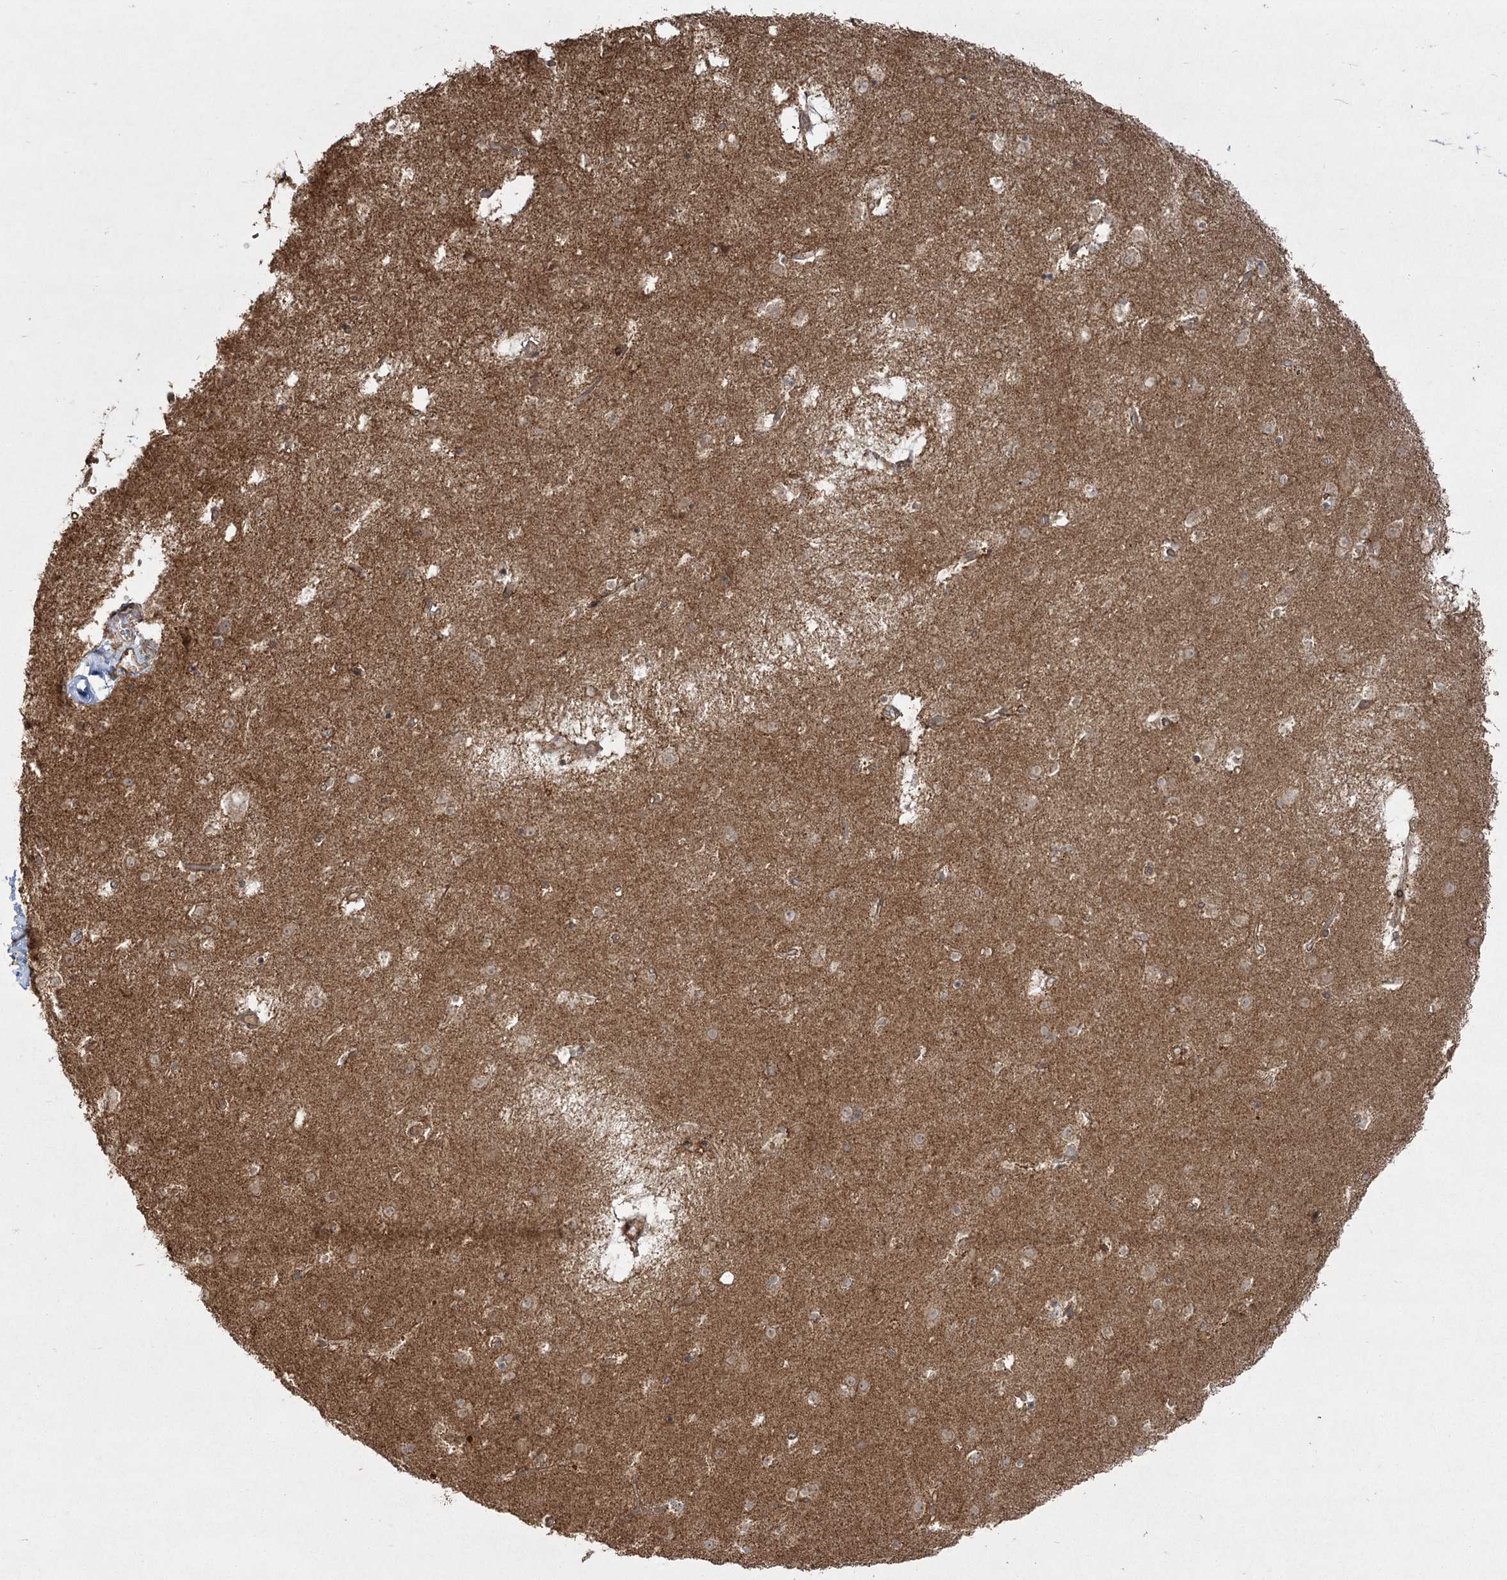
{"staining": {"intensity": "weak", "quantity": "25%-75%", "location": "cytoplasmic/membranous"}, "tissue": "caudate", "cell_type": "Glial cells", "image_type": "normal", "snomed": [{"axis": "morphology", "description": "Normal tissue, NOS"}, {"axis": "topography", "description": "Lateral ventricle wall"}], "caption": "A photomicrograph of caudate stained for a protein reveals weak cytoplasmic/membranous brown staining in glial cells. The staining is performed using DAB (3,3'-diaminobenzidine) brown chromogen to label protein expression. The nuclei are counter-stained blue using hematoxylin.", "gene": "CPLANE1", "patient": {"sex": "male", "age": 70}}